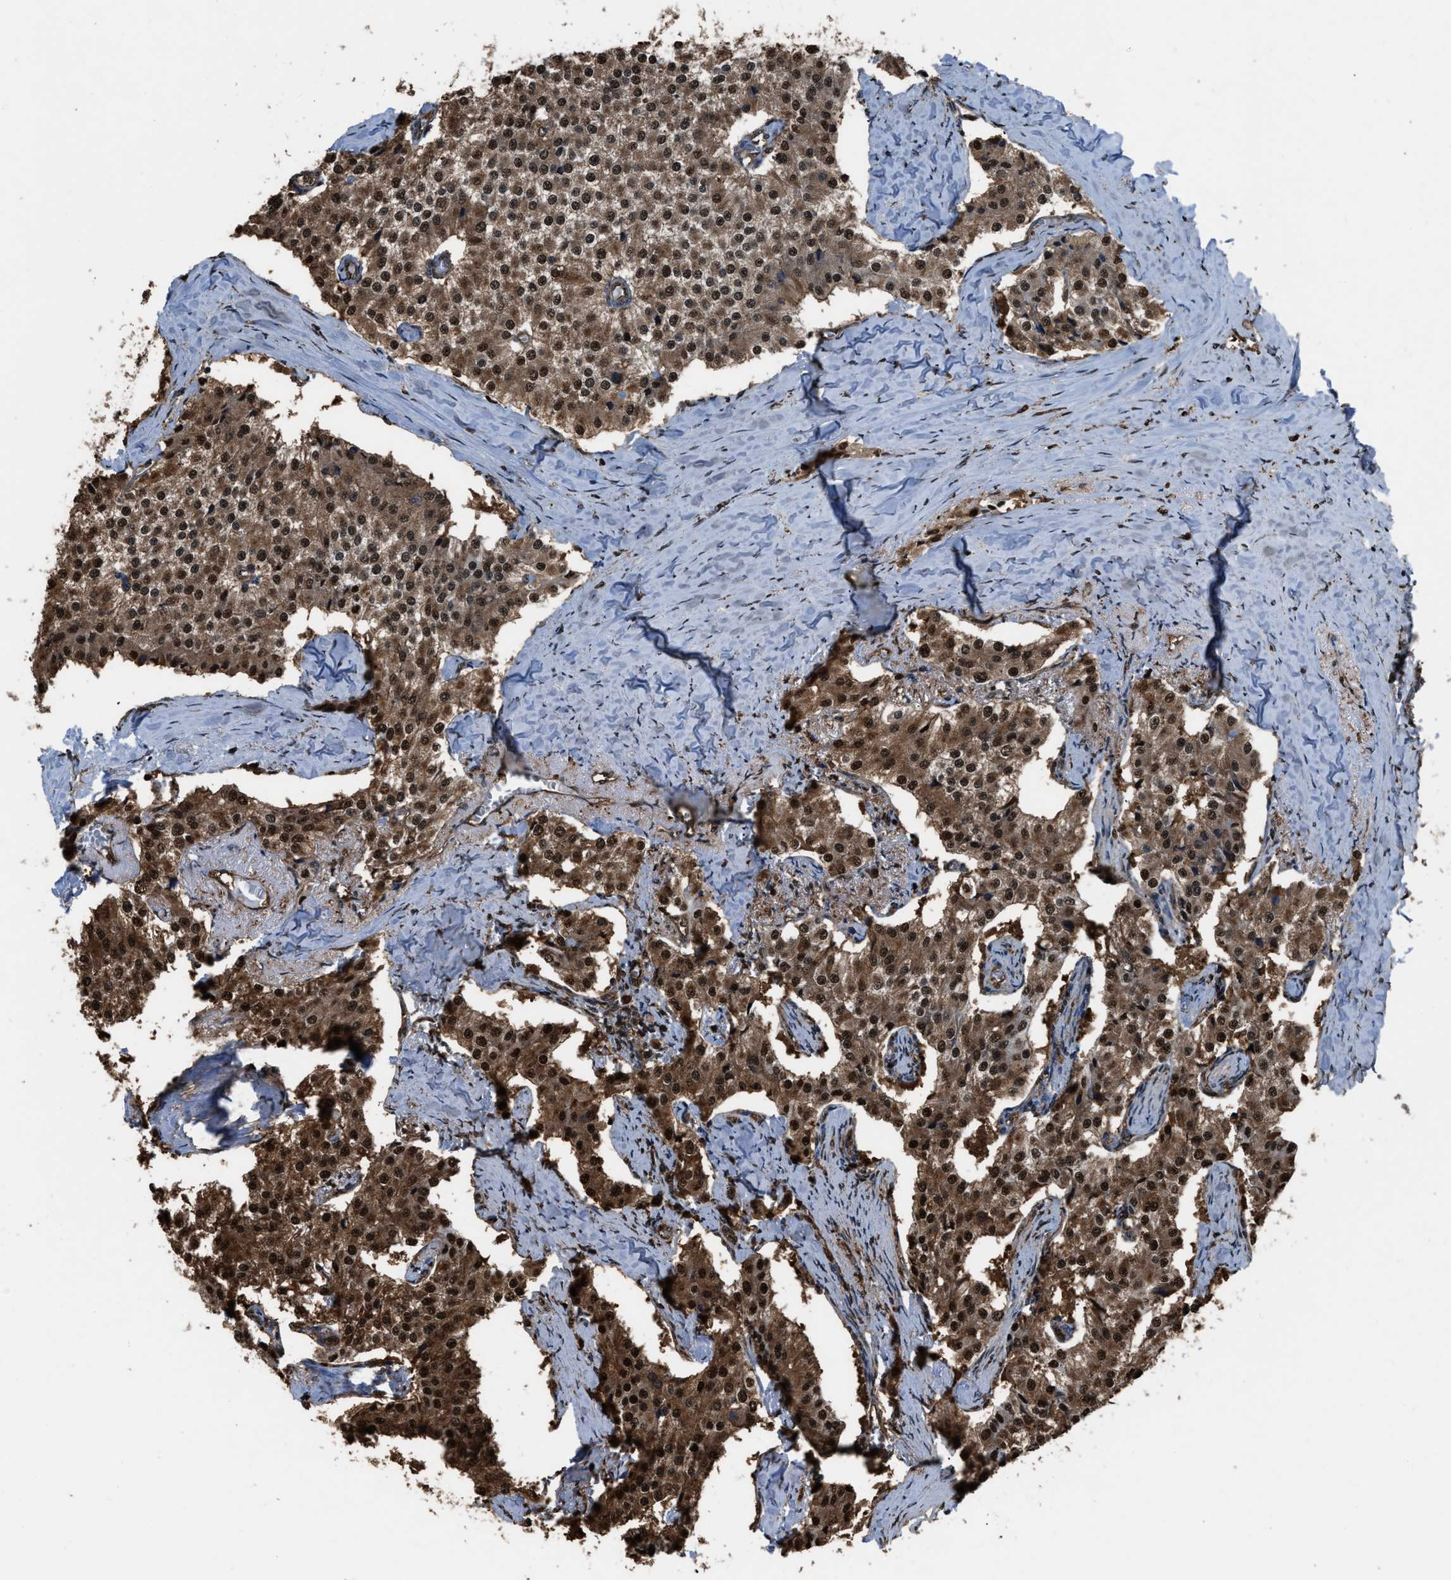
{"staining": {"intensity": "strong", "quantity": ">75%", "location": "cytoplasmic/membranous,nuclear"}, "tissue": "carcinoid", "cell_type": "Tumor cells", "image_type": "cancer", "snomed": [{"axis": "morphology", "description": "Carcinoid, malignant, NOS"}, {"axis": "topography", "description": "Colon"}], "caption": "High-power microscopy captured an IHC image of malignant carcinoid, revealing strong cytoplasmic/membranous and nuclear positivity in about >75% of tumor cells.", "gene": "FNTA", "patient": {"sex": "female", "age": 52}}